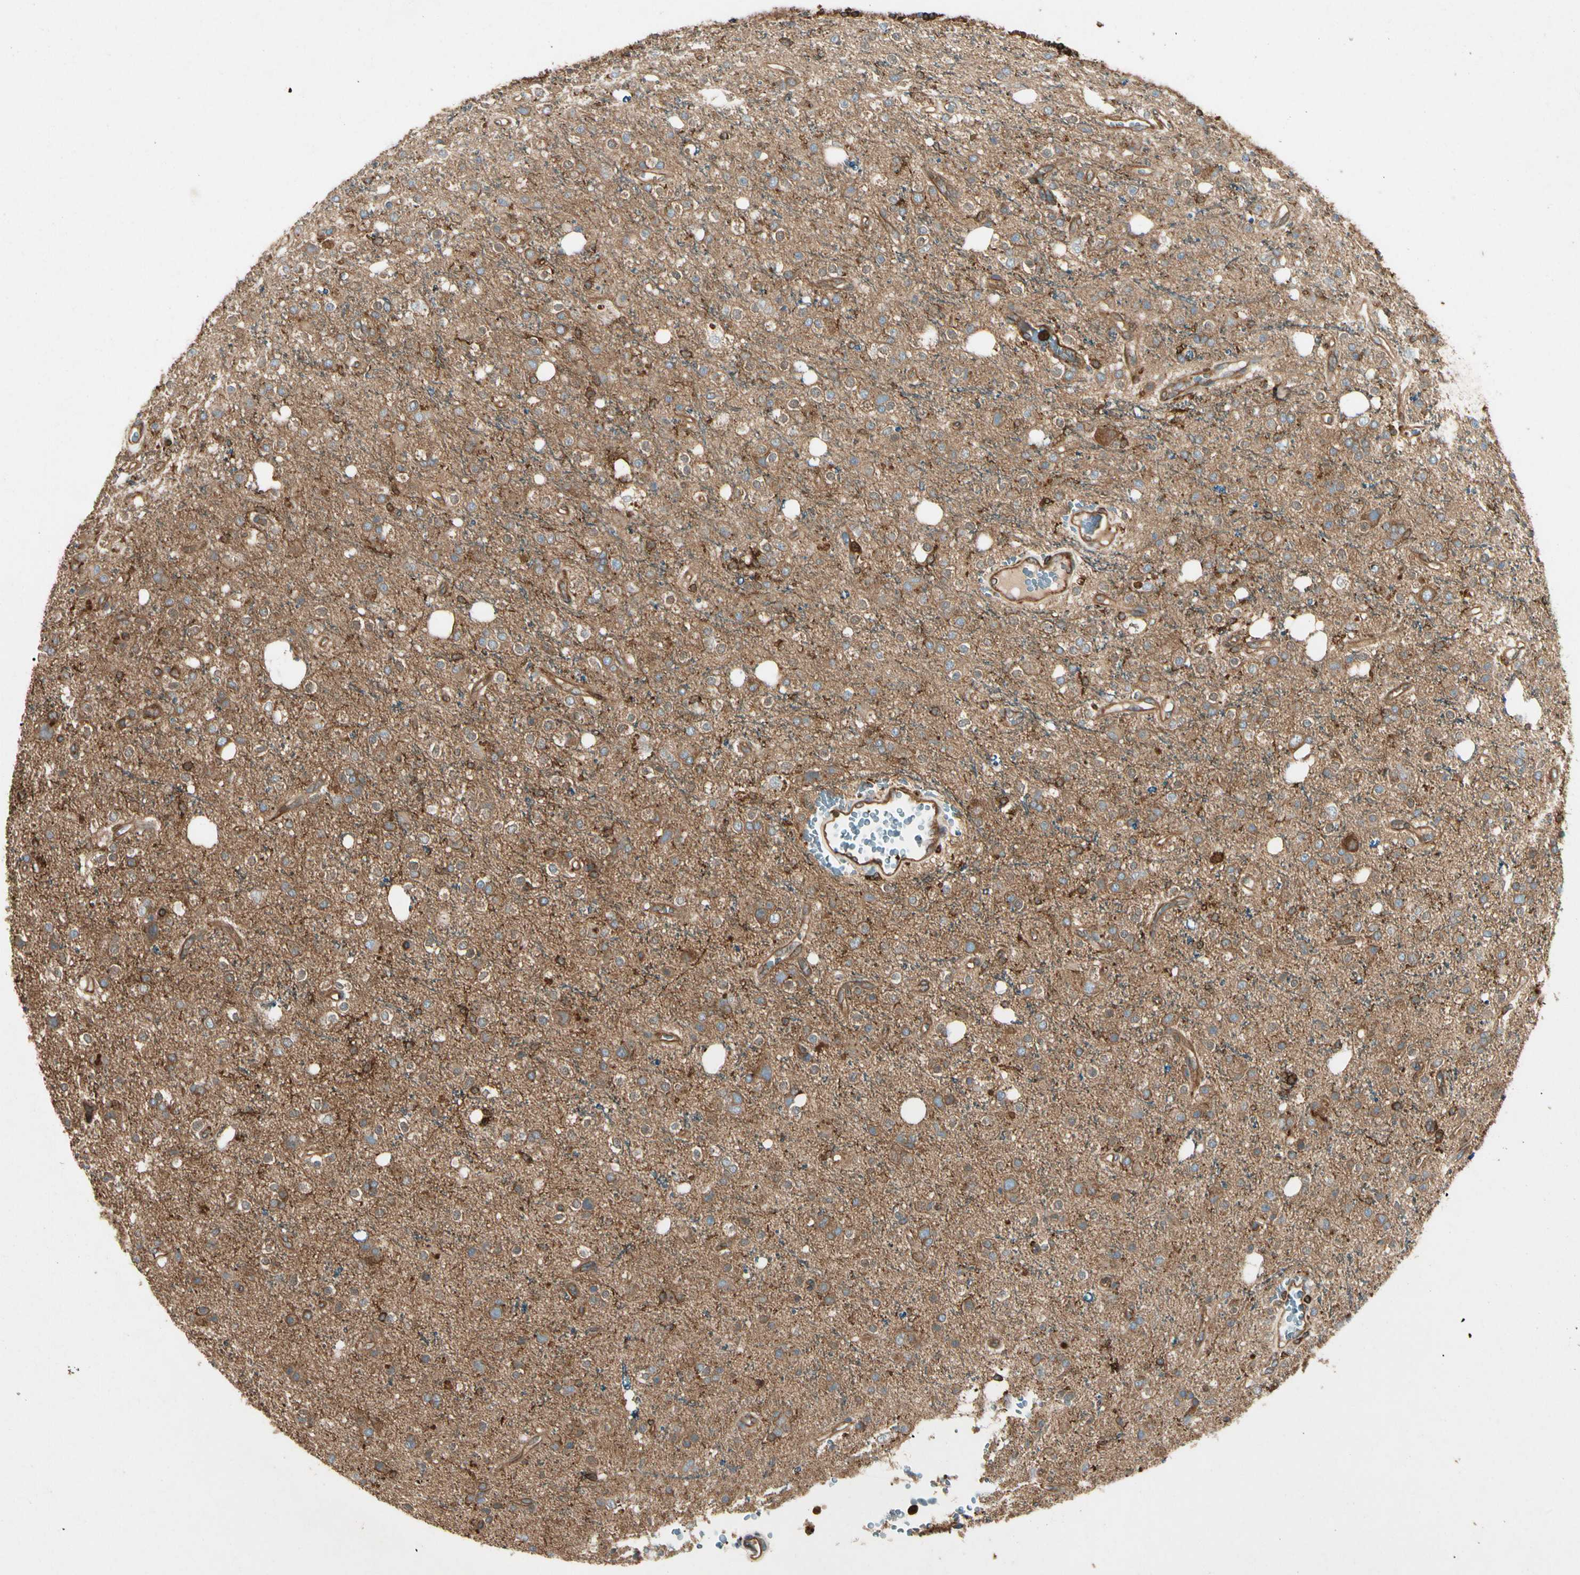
{"staining": {"intensity": "moderate", "quantity": ">75%", "location": "cytoplasmic/membranous"}, "tissue": "glioma", "cell_type": "Tumor cells", "image_type": "cancer", "snomed": [{"axis": "morphology", "description": "Glioma, malignant, High grade"}, {"axis": "topography", "description": "Brain"}], "caption": "High-grade glioma (malignant) stained with a protein marker exhibits moderate staining in tumor cells.", "gene": "ARPC2", "patient": {"sex": "male", "age": 47}}